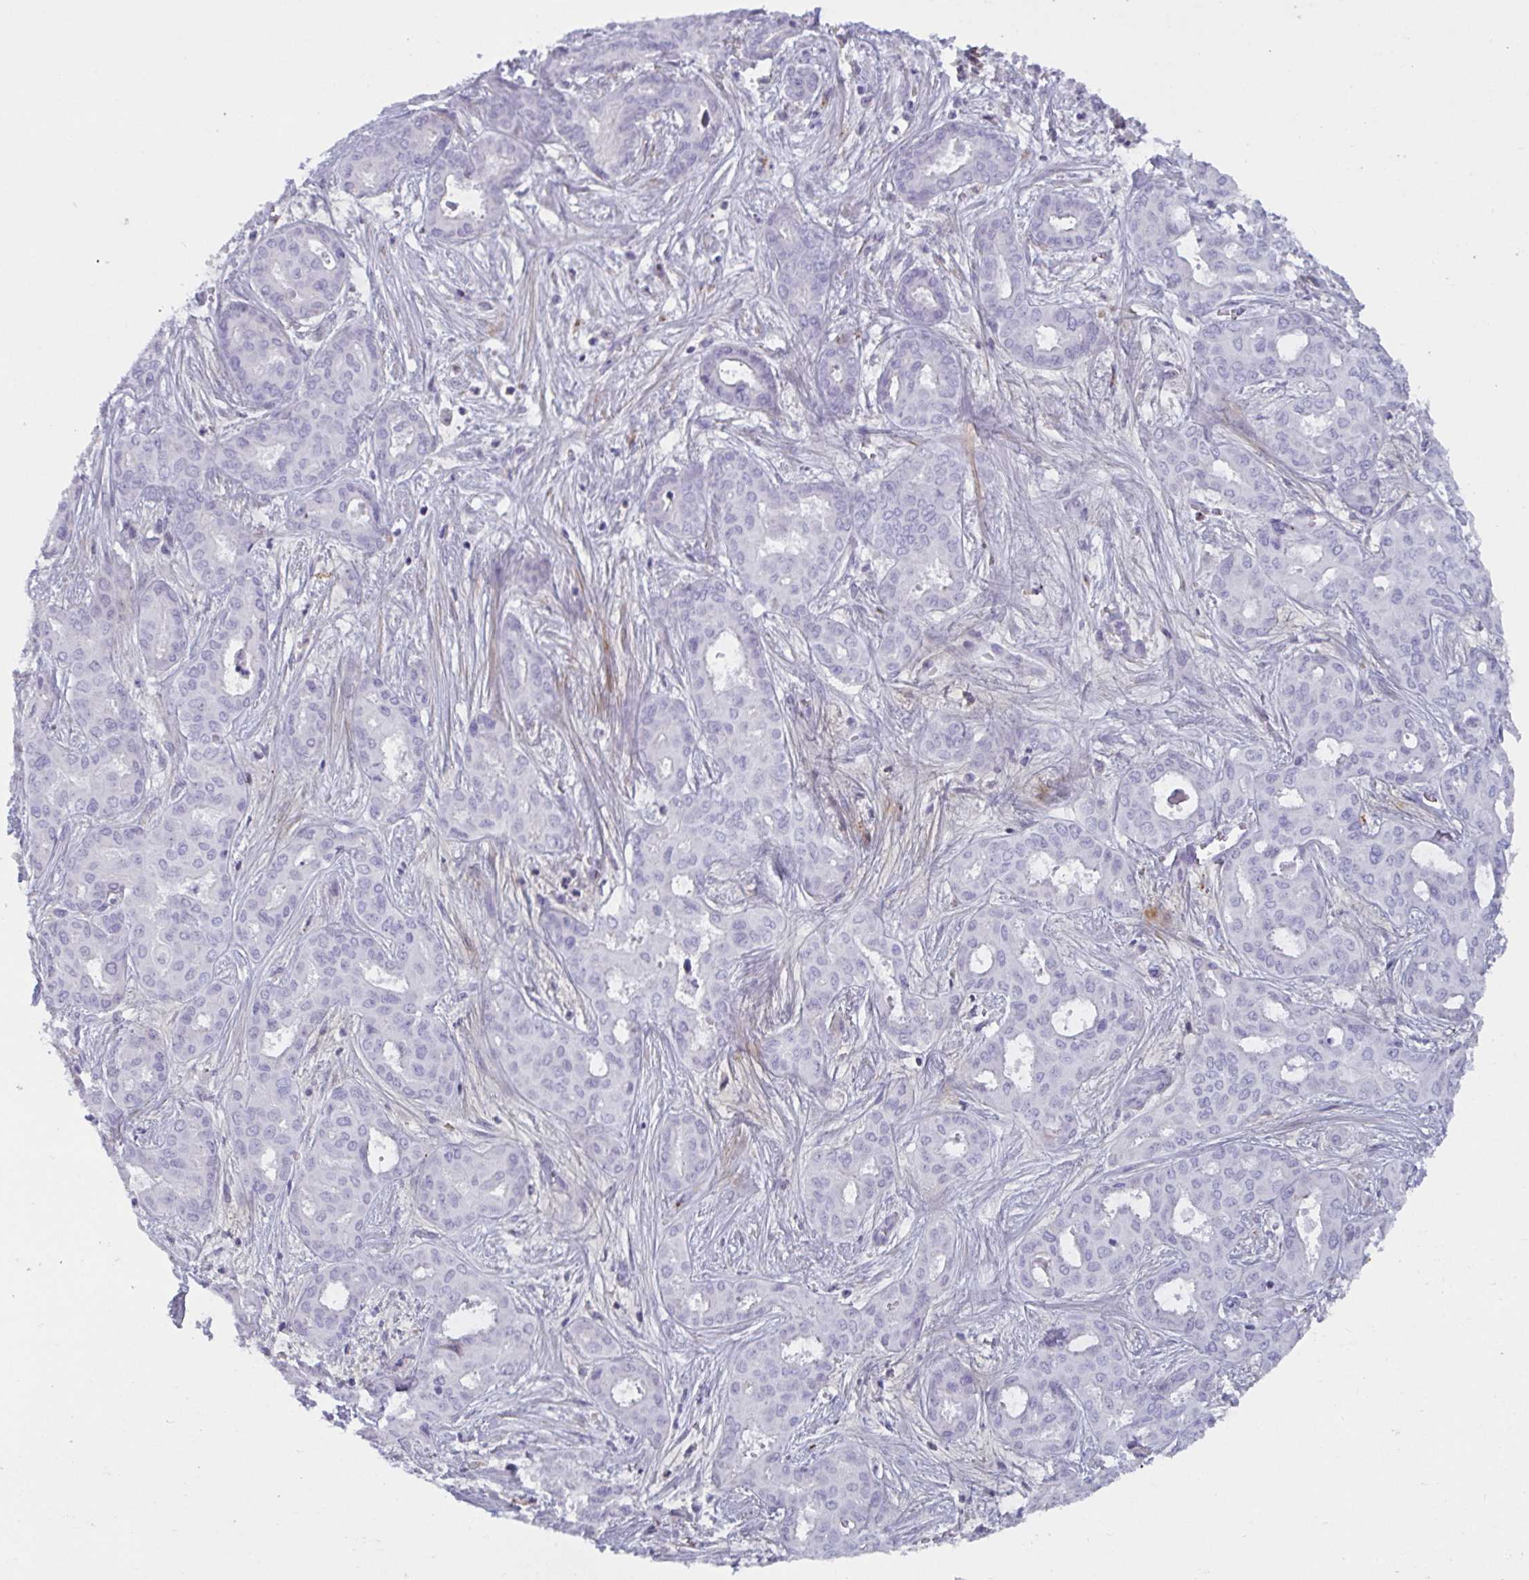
{"staining": {"intensity": "negative", "quantity": "none", "location": "none"}, "tissue": "liver cancer", "cell_type": "Tumor cells", "image_type": "cancer", "snomed": [{"axis": "morphology", "description": "Cholangiocarcinoma"}, {"axis": "topography", "description": "Liver"}], "caption": "This is an immunohistochemistry (IHC) histopathology image of cholangiocarcinoma (liver). There is no positivity in tumor cells.", "gene": "OR5P3", "patient": {"sex": "female", "age": 64}}